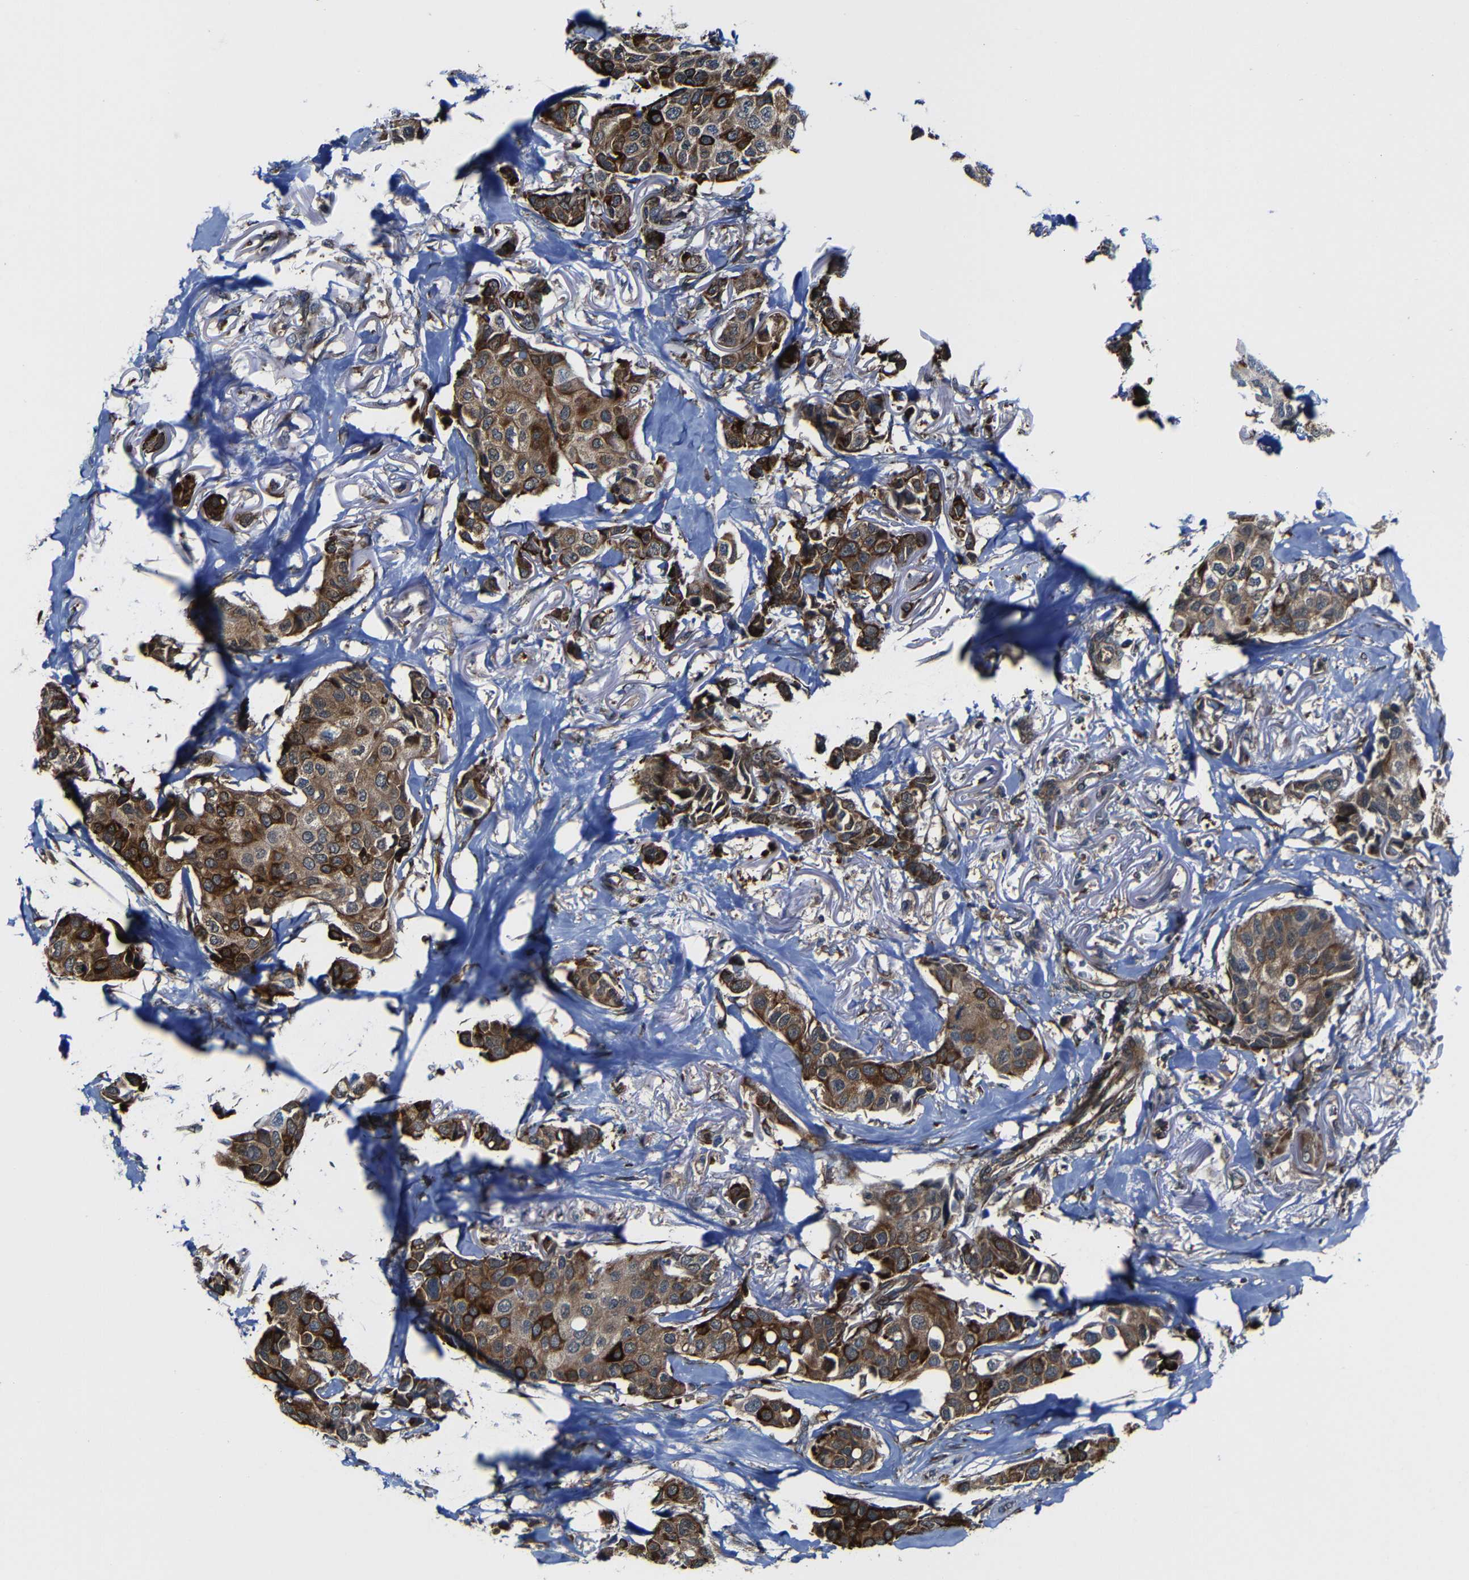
{"staining": {"intensity": "moderate", "quantity": ">75%", "location": "cytoplasmic/membranous"}, "tissue": "breast cancer", "cell_type": "Tumor cells", "image_type": "cancer", "snomed": [{"axis": "morphology", "description": "Duct carcinoma"}, {"axis": "topography", "description": "Breast"}], "caption": "Moderate cytoplasmic/membranous positivity for a protein is present in approximately >75% of tumor cells of intraductal carcinoma (breast) using IHC.", "gene": "KIAA0513", "patient": {"sex": "female", "age": 80}}